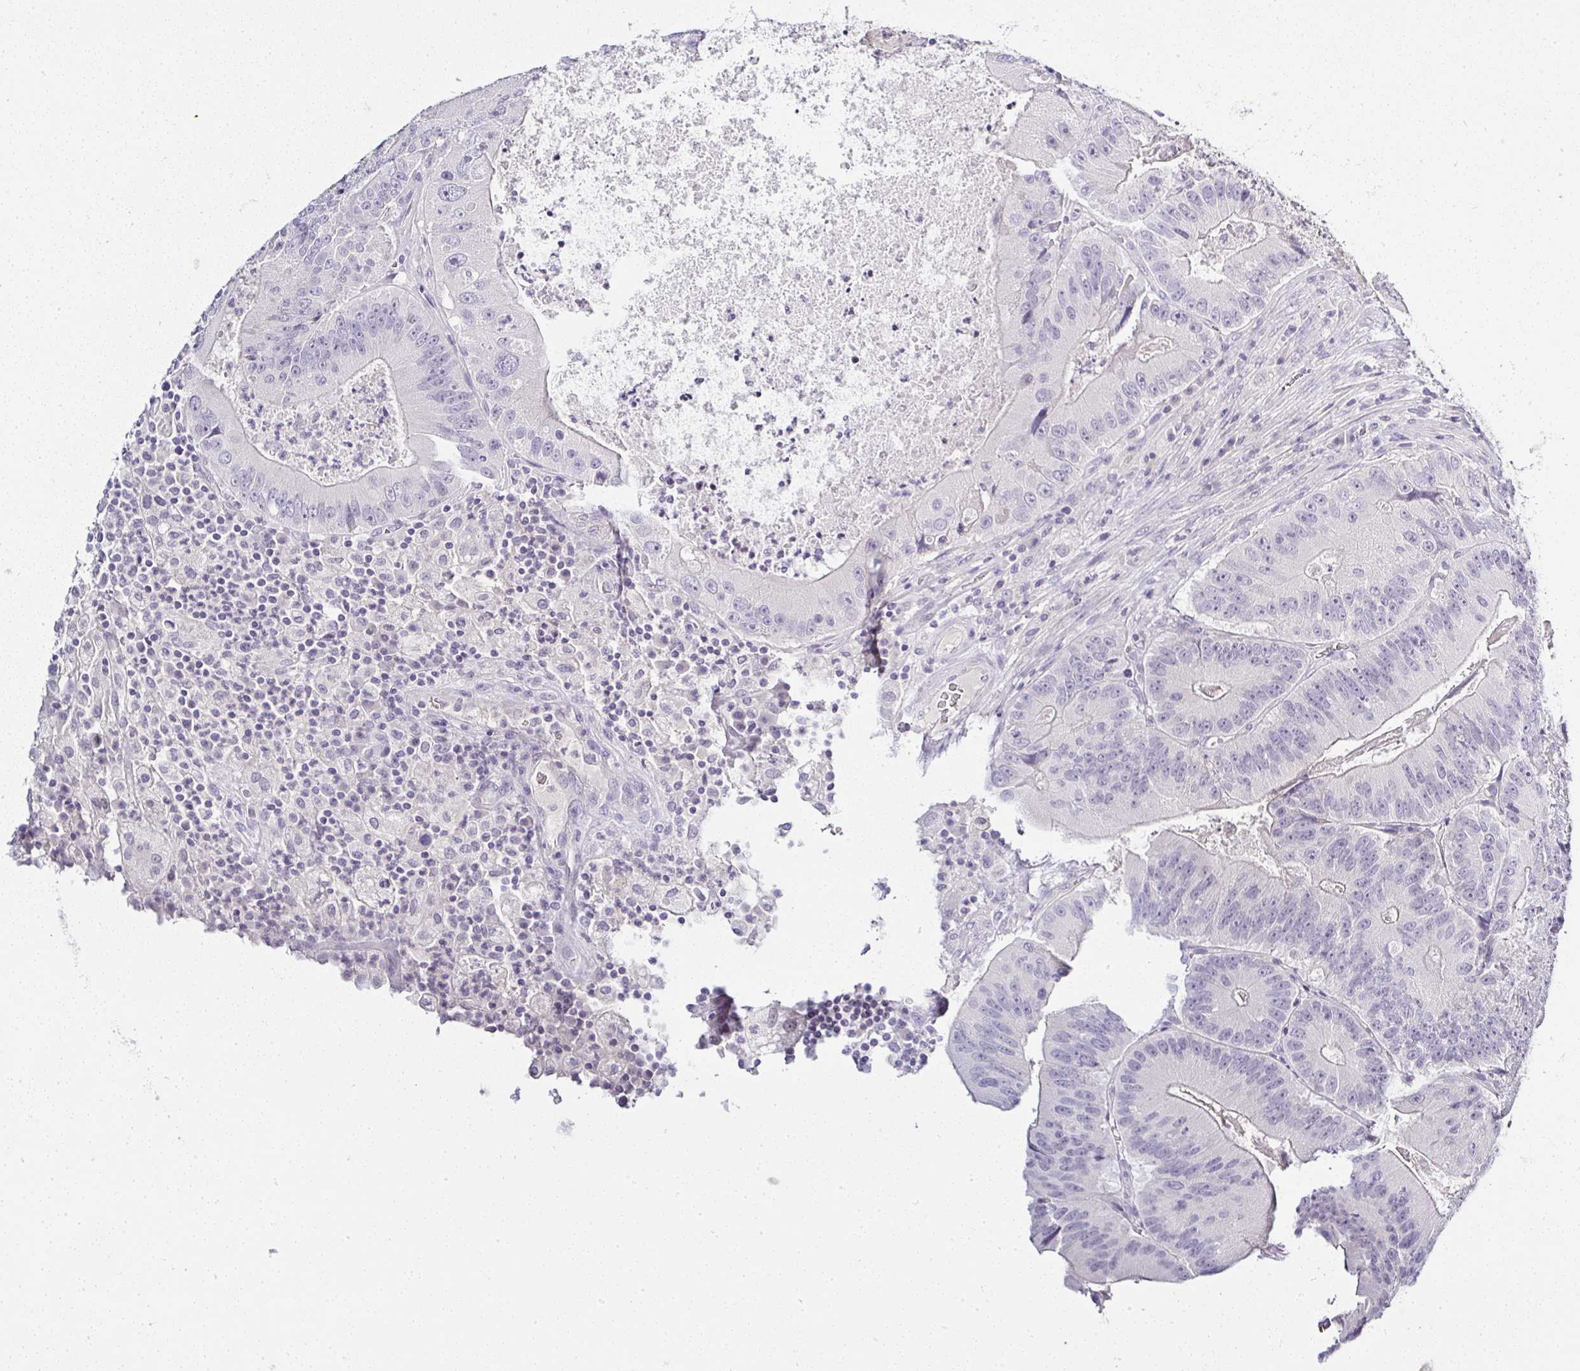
{"staining": {"intensity": "negative", "quantity": "none", "location": "none"}, "tissue": "colorectal cancer", "cell_type": "Tumor cells", "image_type": "cancer", "snomed": [{"axis": "morphology", "description": "Adenocarcinoma, NOS"}, {"axis": "topography", "description": "Colon"}], "caption": "Adenocarcinoma (colorectal) was stained to show a protein in brown. There is no significant expression in tumor cells. (DAB (3,3'-diaminobenzidine) immunohistochemistry visualized using brightfield microscopy, high magnification).", "gene": "SERPINB3", "patient": {"sex": "female", "age": 86}}